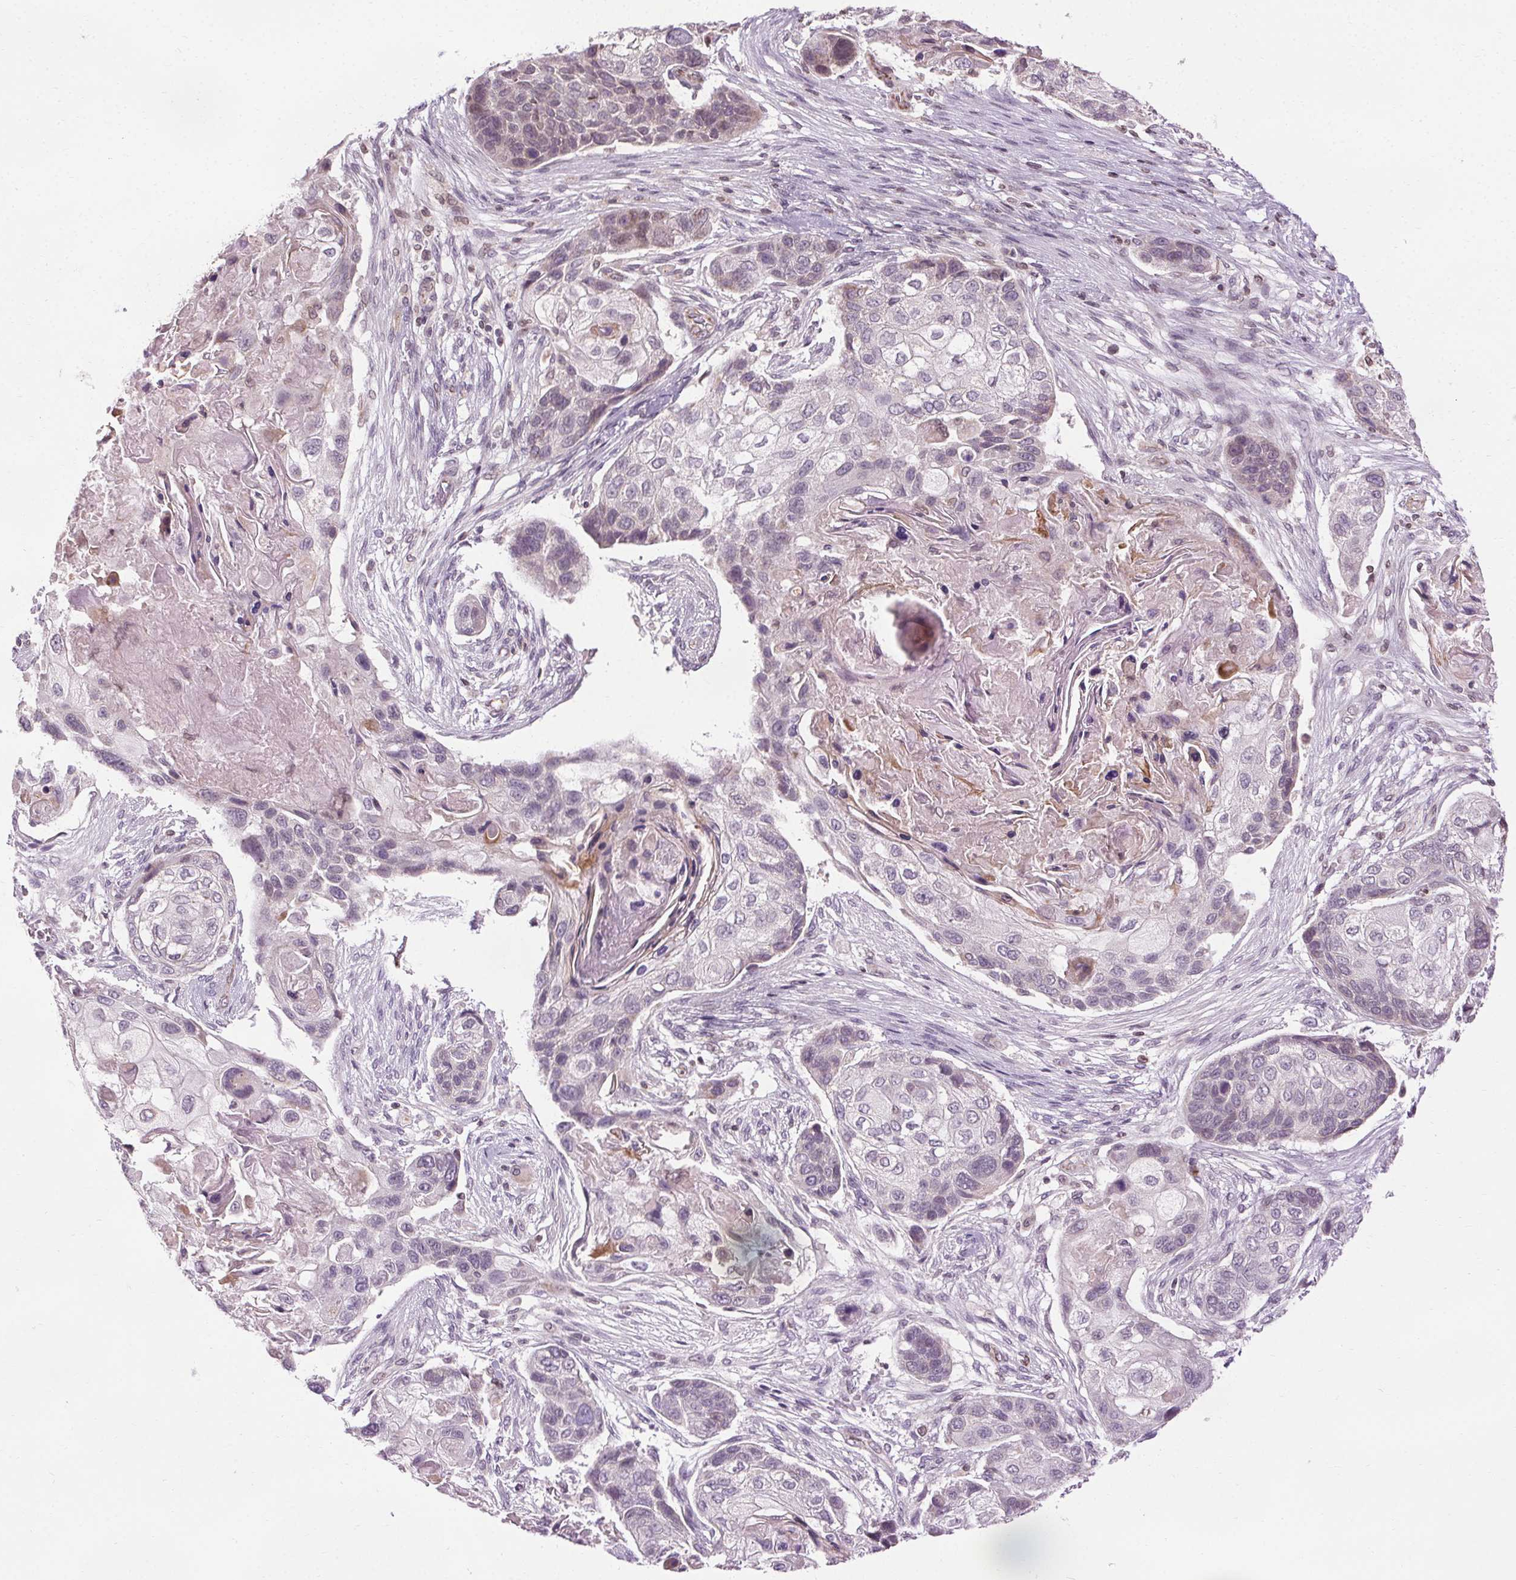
{"staining": {"intensity": "negative", "quantity": "none", "location": "none"}, "tissue": "lung cancer", "cell_type": "Tumor cells", "image_type": "cancer", "snomed": [{"axis": "morphology", "description": "Squamous cell carcinoma, NOS"}, {"axis": "topography", "description": "Lung"}], "caption": "An image of lung cancer (squamous cell carcinoma) stained for a protein exhibits no brown staining in tumor cells.", "gene": "LFNG", "patient": {"sex": "male", "age": 69}}